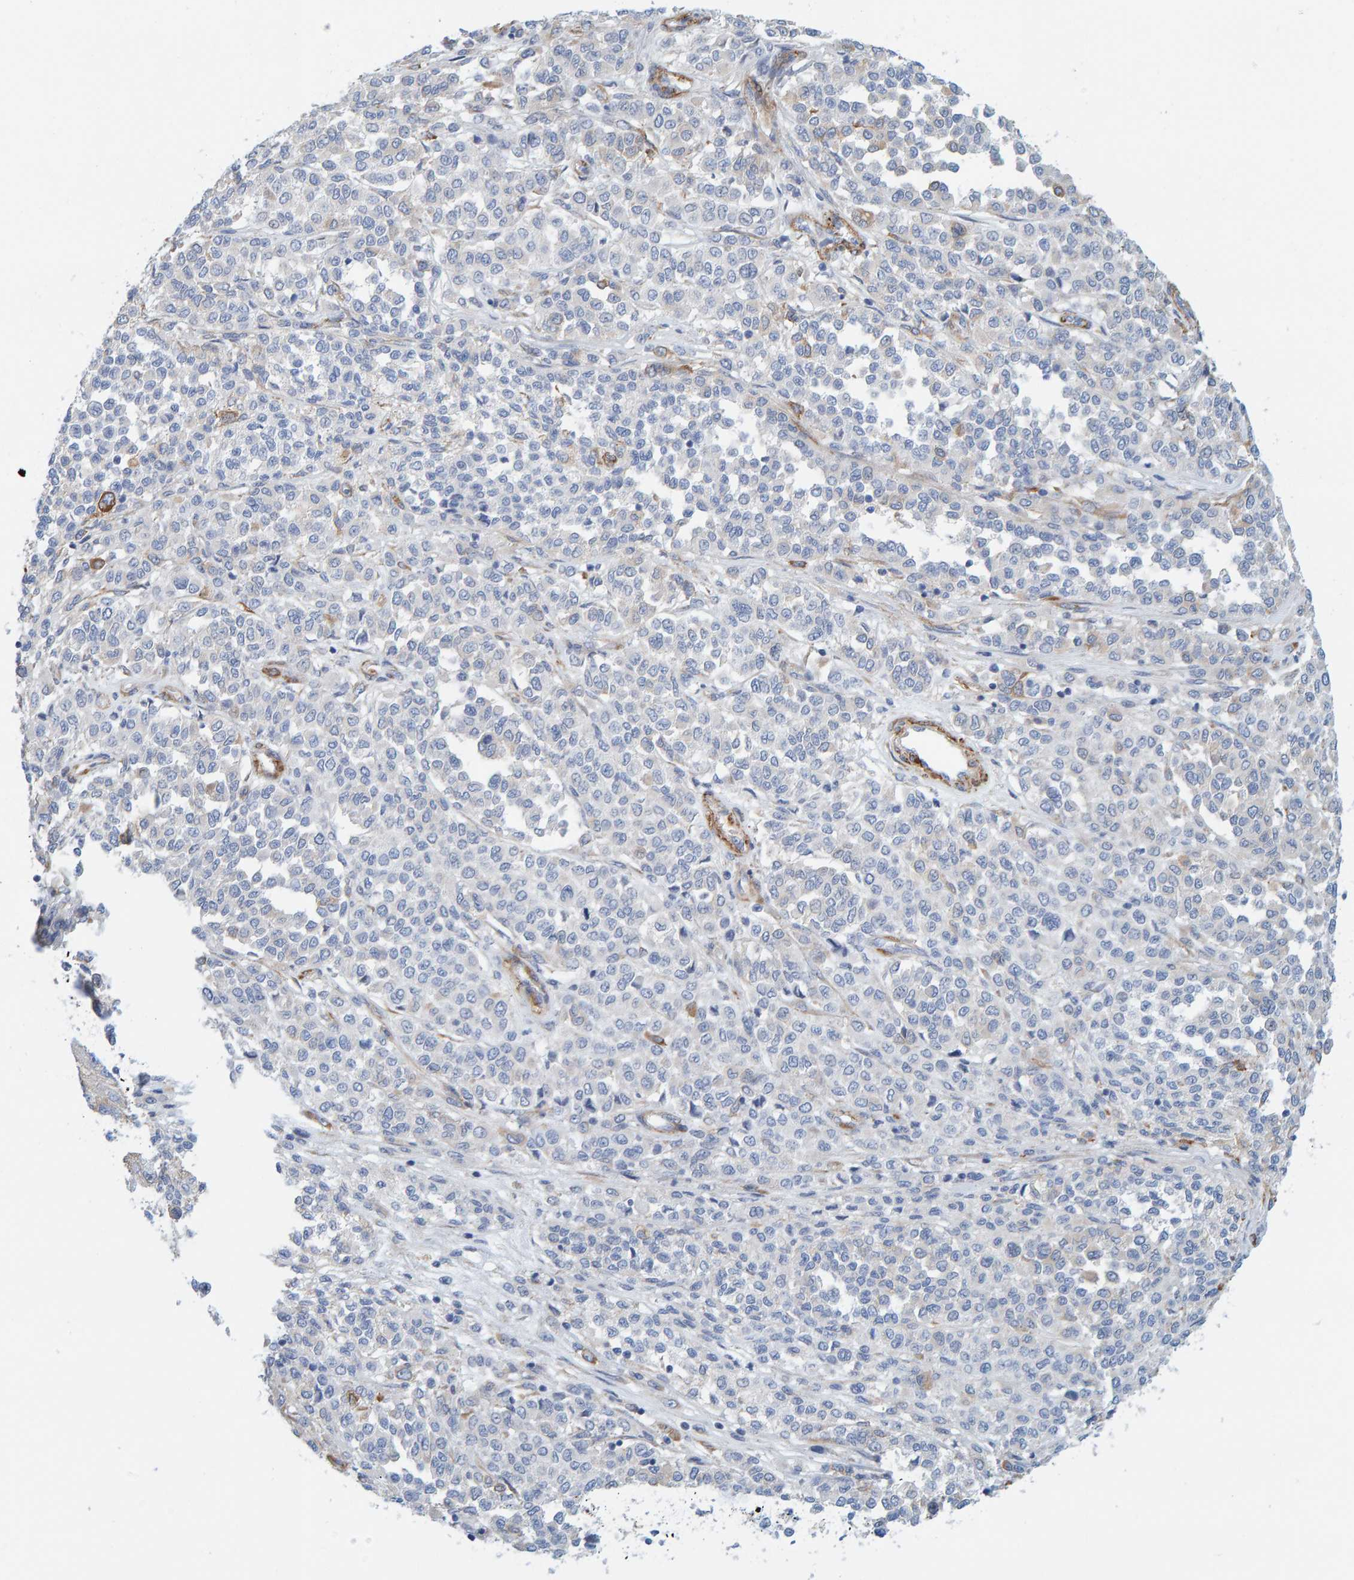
{"staining": {"intensity": "negative", "quantity": "none", "location": "none"}, "tissue": "melanoma", "cell_type": "Tumor cells", "image_type": "cancer", "snomed": [{"axis": "morphology", "description": "Malignant melanoma, Metastatic site"}, {"axis": "topography", "description": "Pancreas"}], "caption": "A micrograph of human malignant melanoma (metastatic site) is negative for staining in tumor cells.", "gene": "MAP1B", "patient": {"sex": "female", "age": 30}}